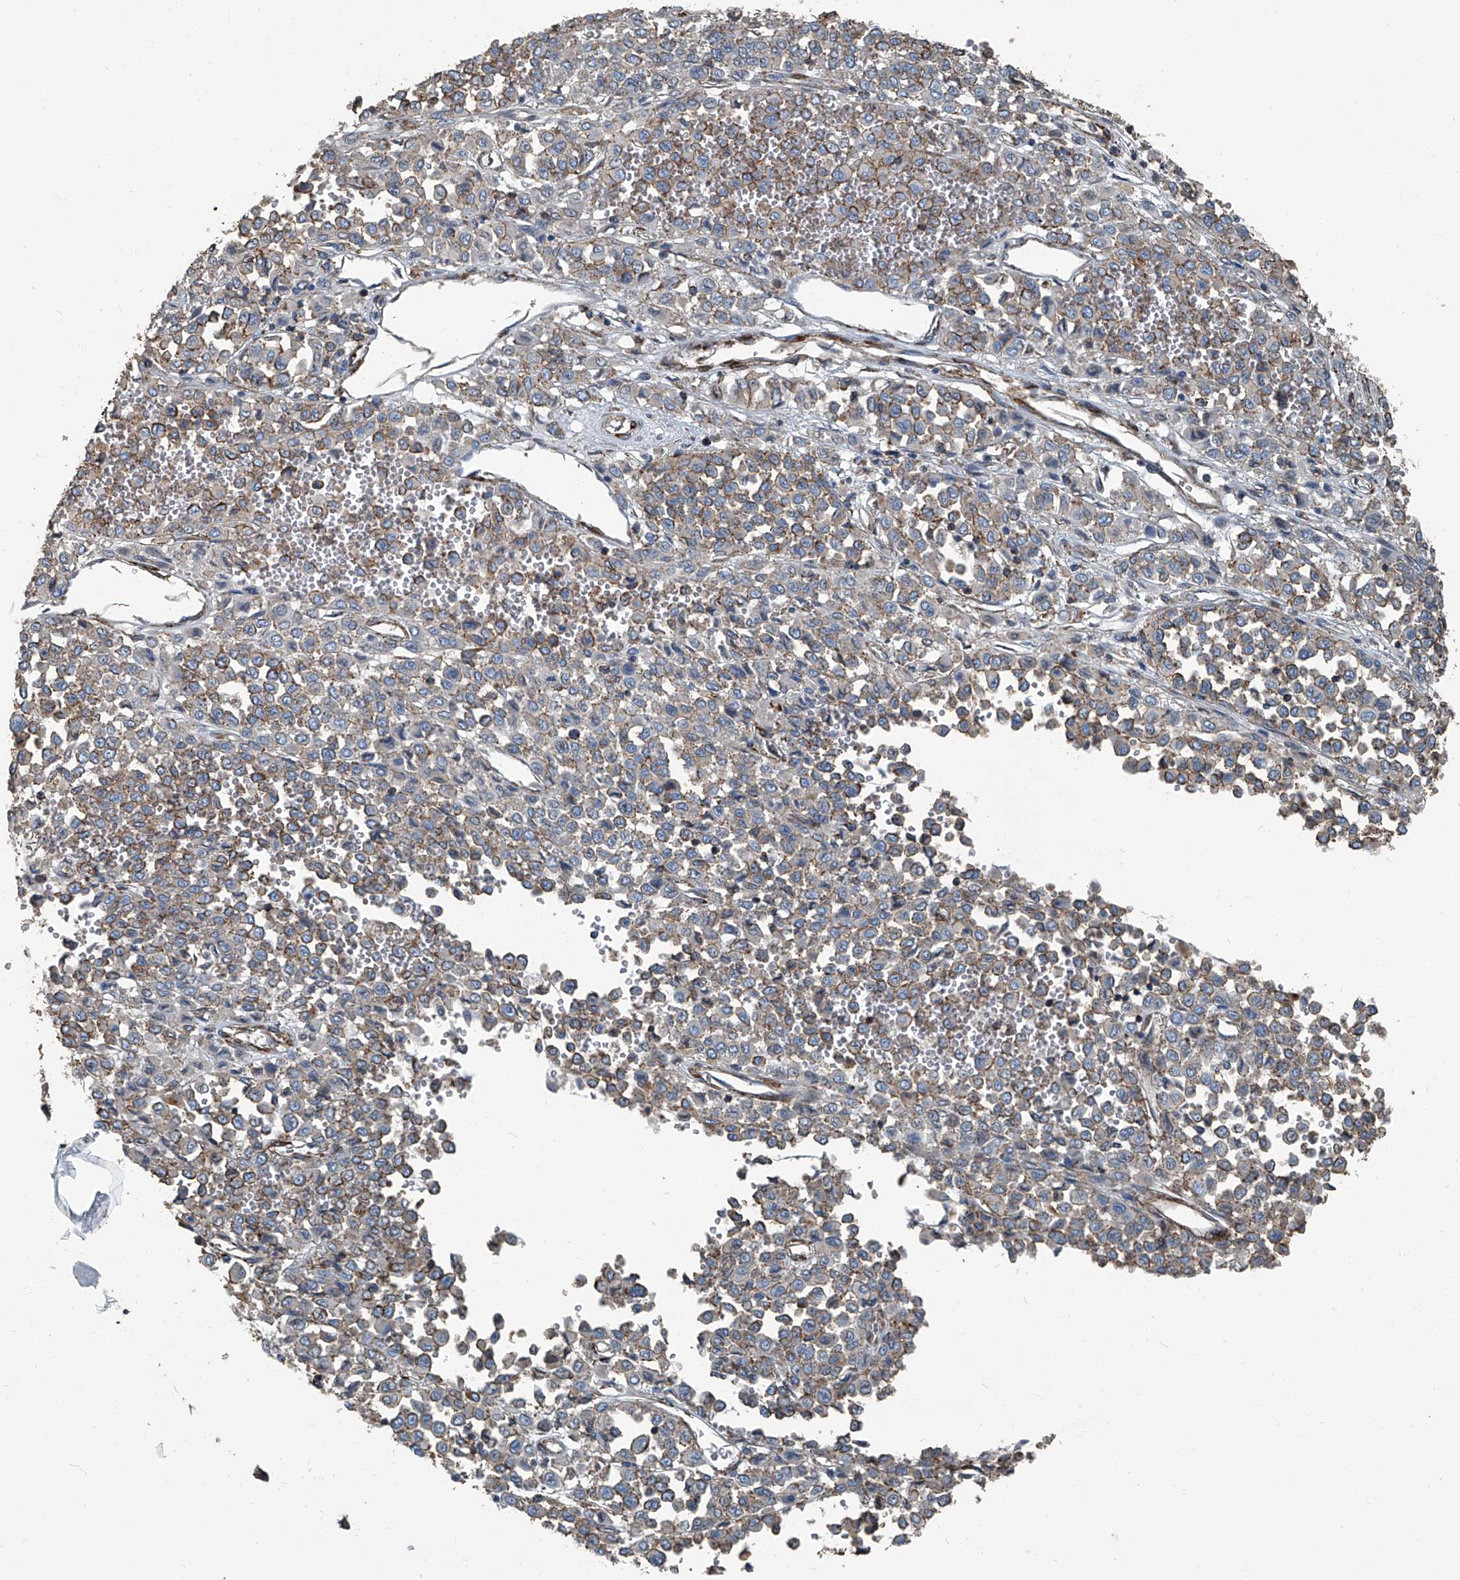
{"staining": {"intensity": "weak", "quantity": "25%-75%", "location": "cytoplasmic/membranous"}, "tissue": "melanoma", "cell_type": "Tumor cells", "image_type": "cancer", "snomed": [{"axis": "morphology", "description": "Malignant melanoma, Metastatic site"}, {"axis": "topography", "description": "Pancreas"}], "caption": "Protein analysis of melanoma tissue exhibits weak cytoplasmic/membranous expression in approximately 25%-75% of tumor cells.", "gene": "SEPTIN7", "patient": {"sex": "female", "age": 30}}